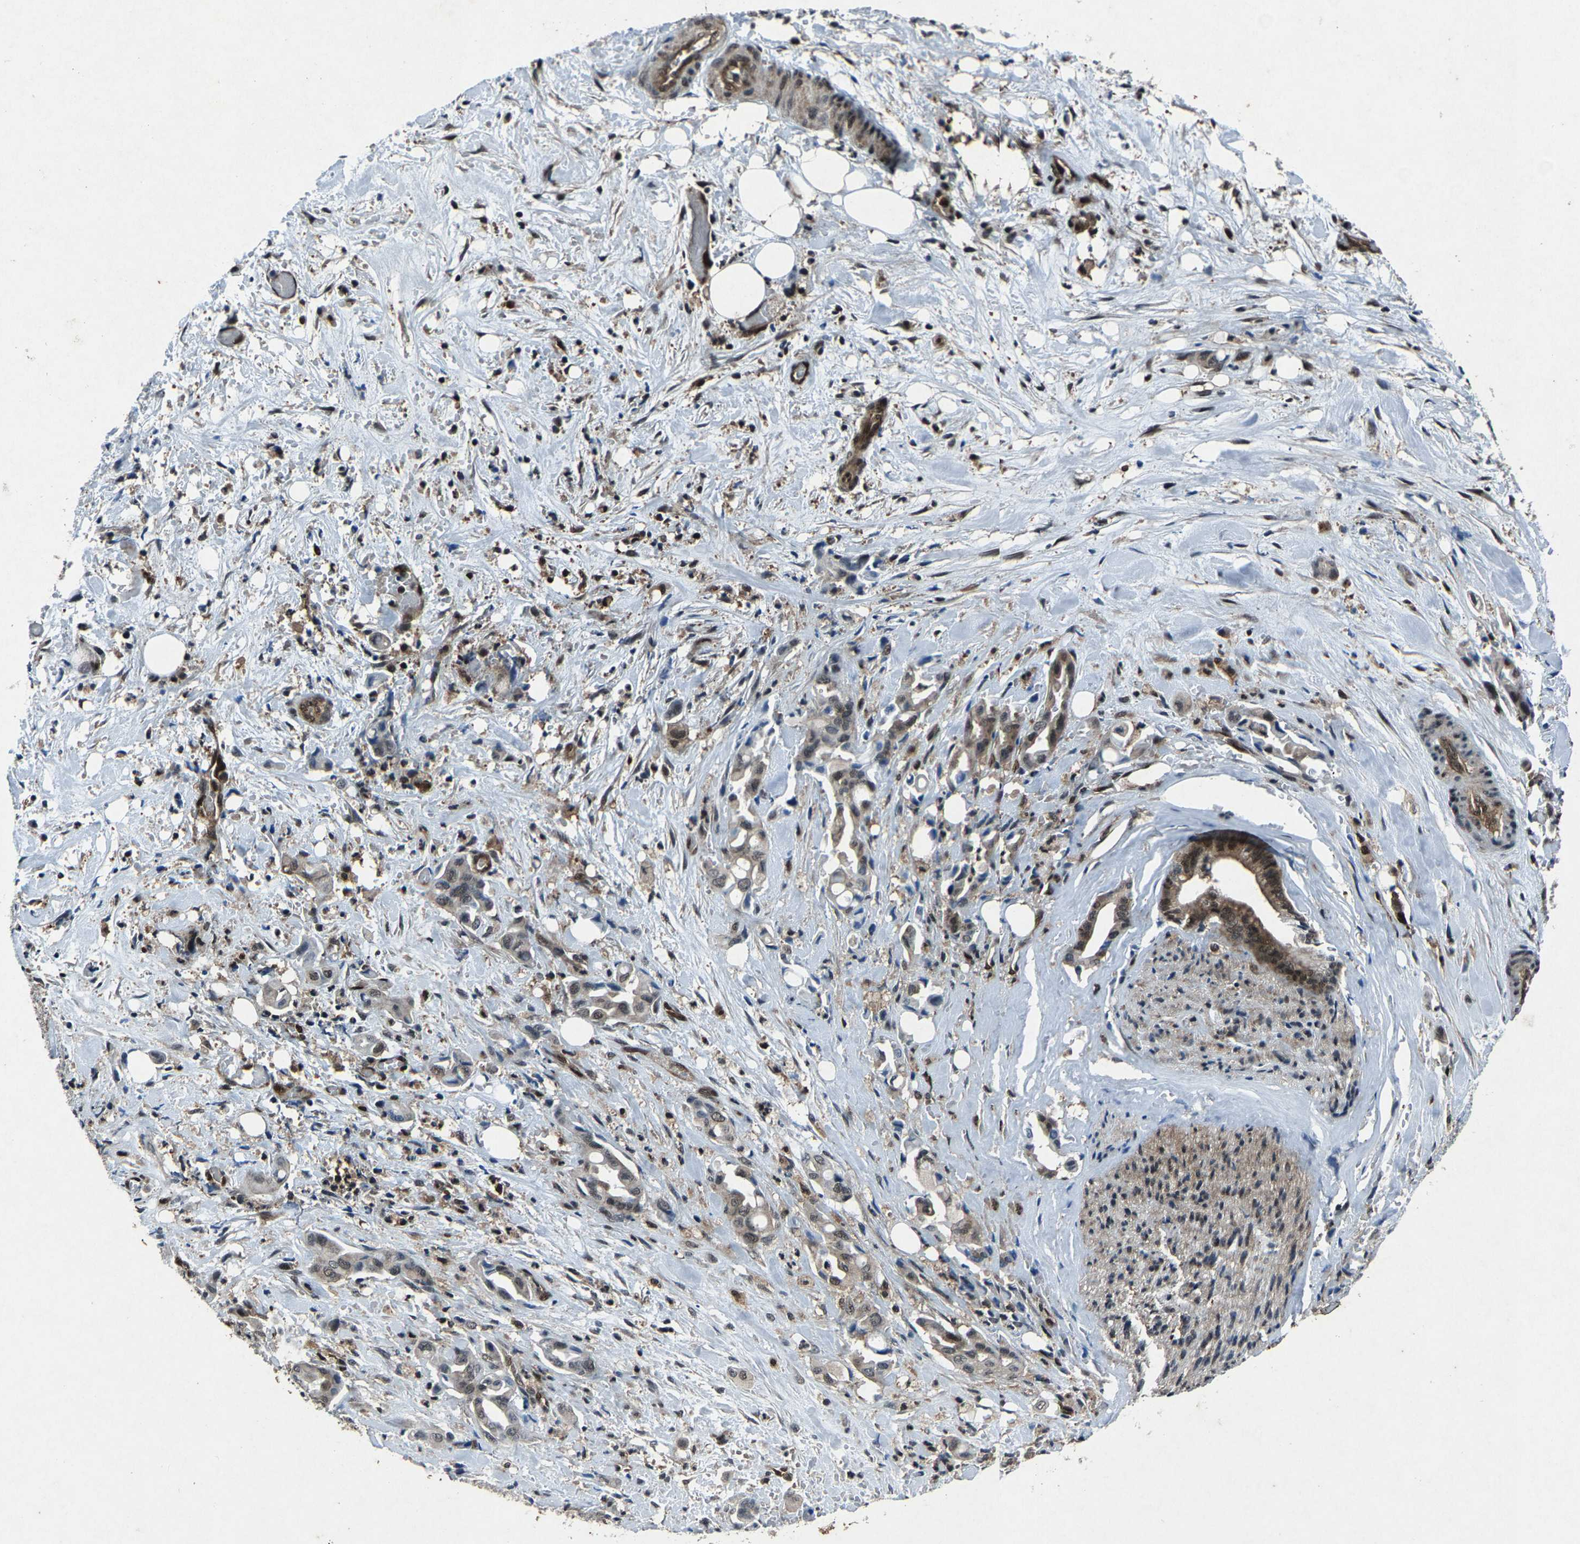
{"staining": {"intensity": "weak", "quantity": "25%-75%", "location": "cytoplasmic/membranous,nuclear"}, "tissue": "liver cancer", "cell_type": "Tumor cells", "image_type": "cancer", "snomed": [{"axis": "morphology", "description": "Cholangiocarcinoma"}, {"axis": "topography", "description": "Liver"}], "caption": "Approximately 25%-75% of tumor cells in human cholangiocarcinoma (liver) exhibit weak cytoplasmic/membranous and nuclear protein staining as visualized by brown immunohistochemical staining.", "gene": "ATXN3", "patient": {"sex": "female", "age": 68}}